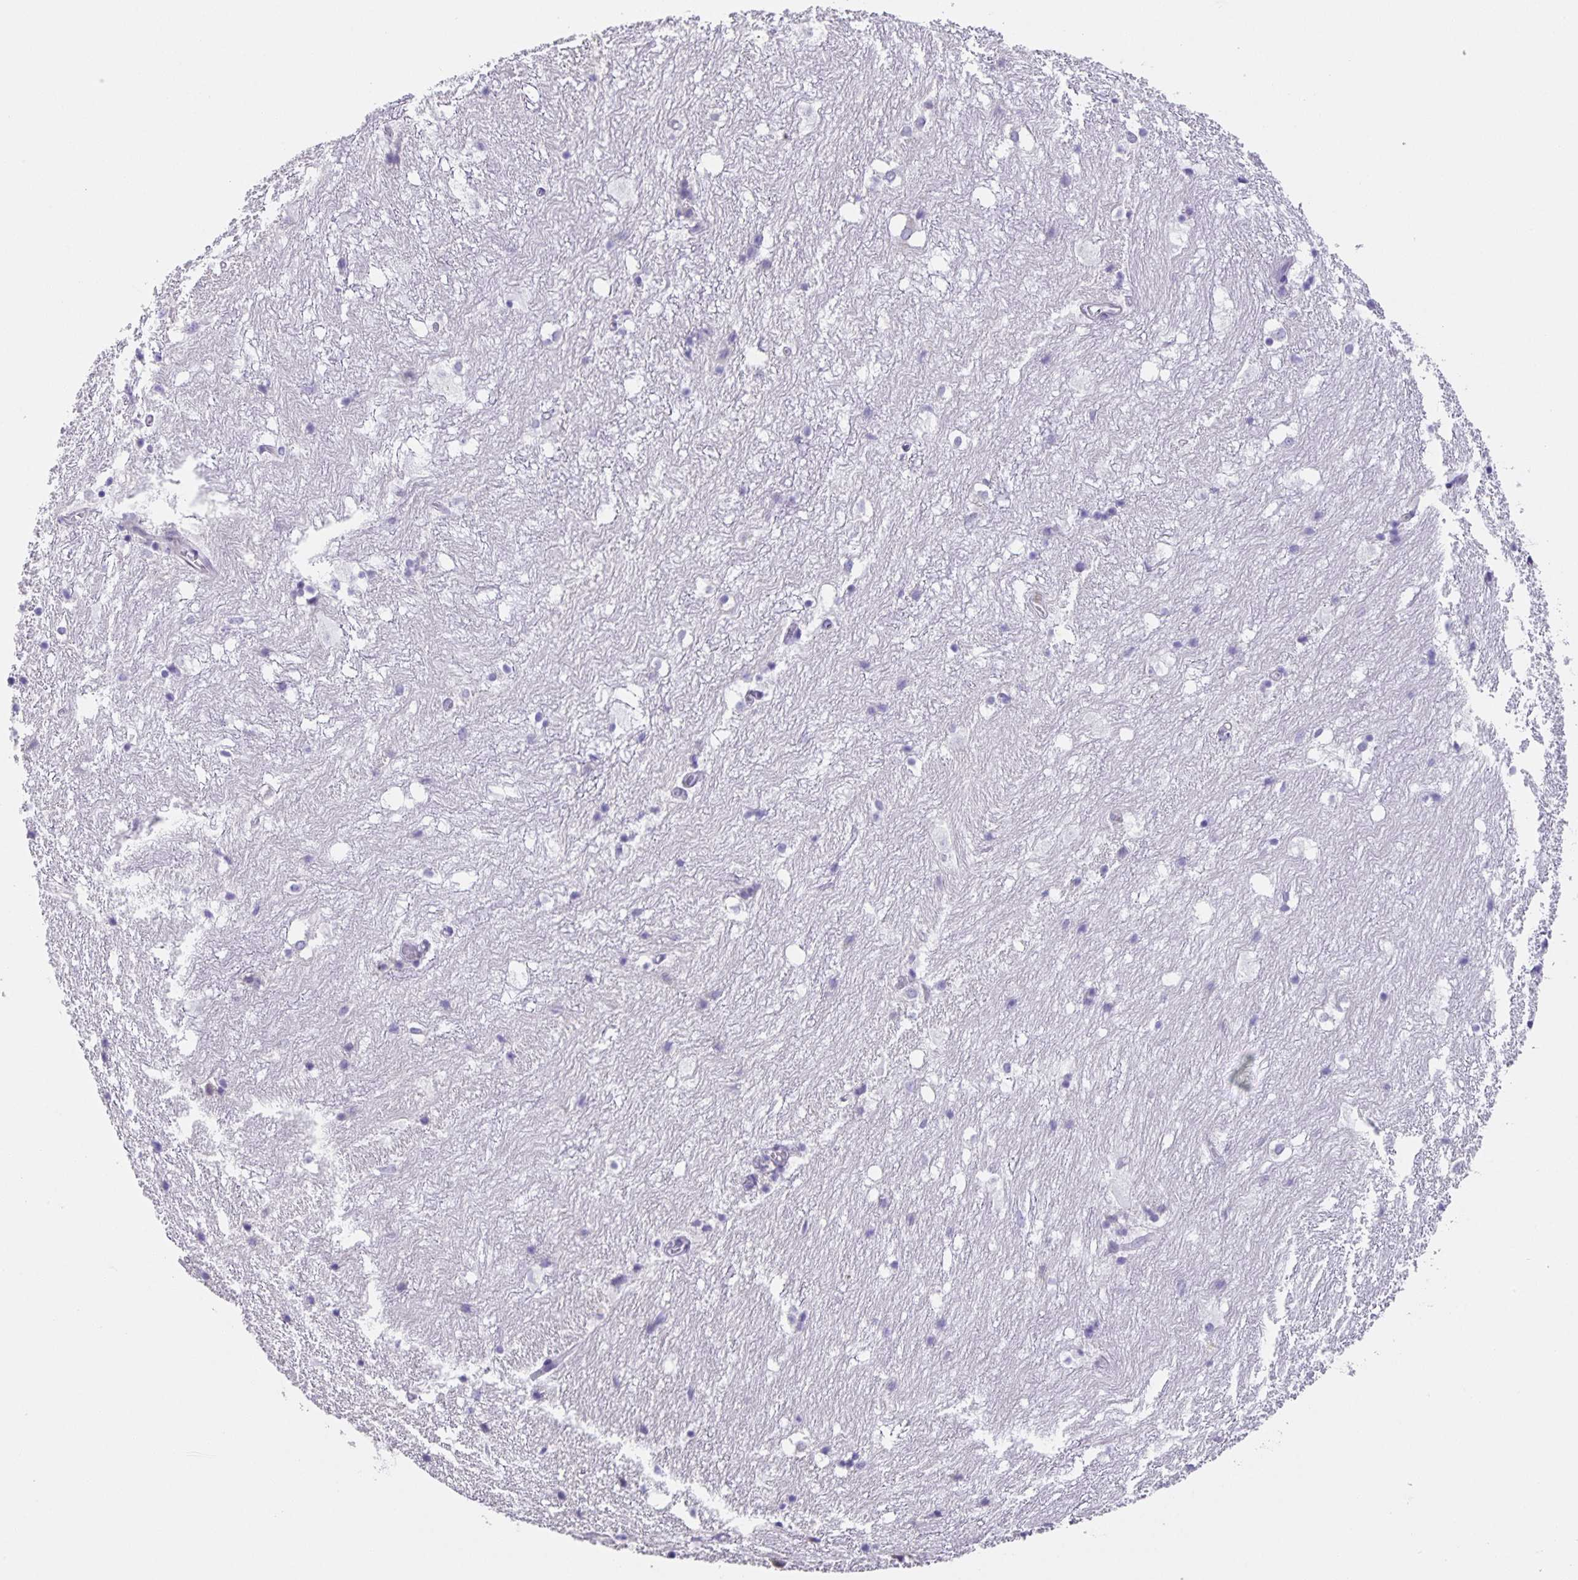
{"staining": {"intensity": "negative", "quantity": "none", "location": "none"}, "tissue": "hippocampus", "cell_type": "Glial cells", "image_type": "normal", "snomed": [{"axis": "morphology", "description": "Normal tissue, NOS"}, {"axis": "topography", "description": "Hippocampus"}], "caption": "Hippocampus was stained to show a protein in brown. There is no significant expression in glial cells. (DAB (3,3'-diaminobenzidine) immunohistochemistry (IHC), high magnification).", "gene": "PRR36", "patient": {"sex": "female", "age": 52}}